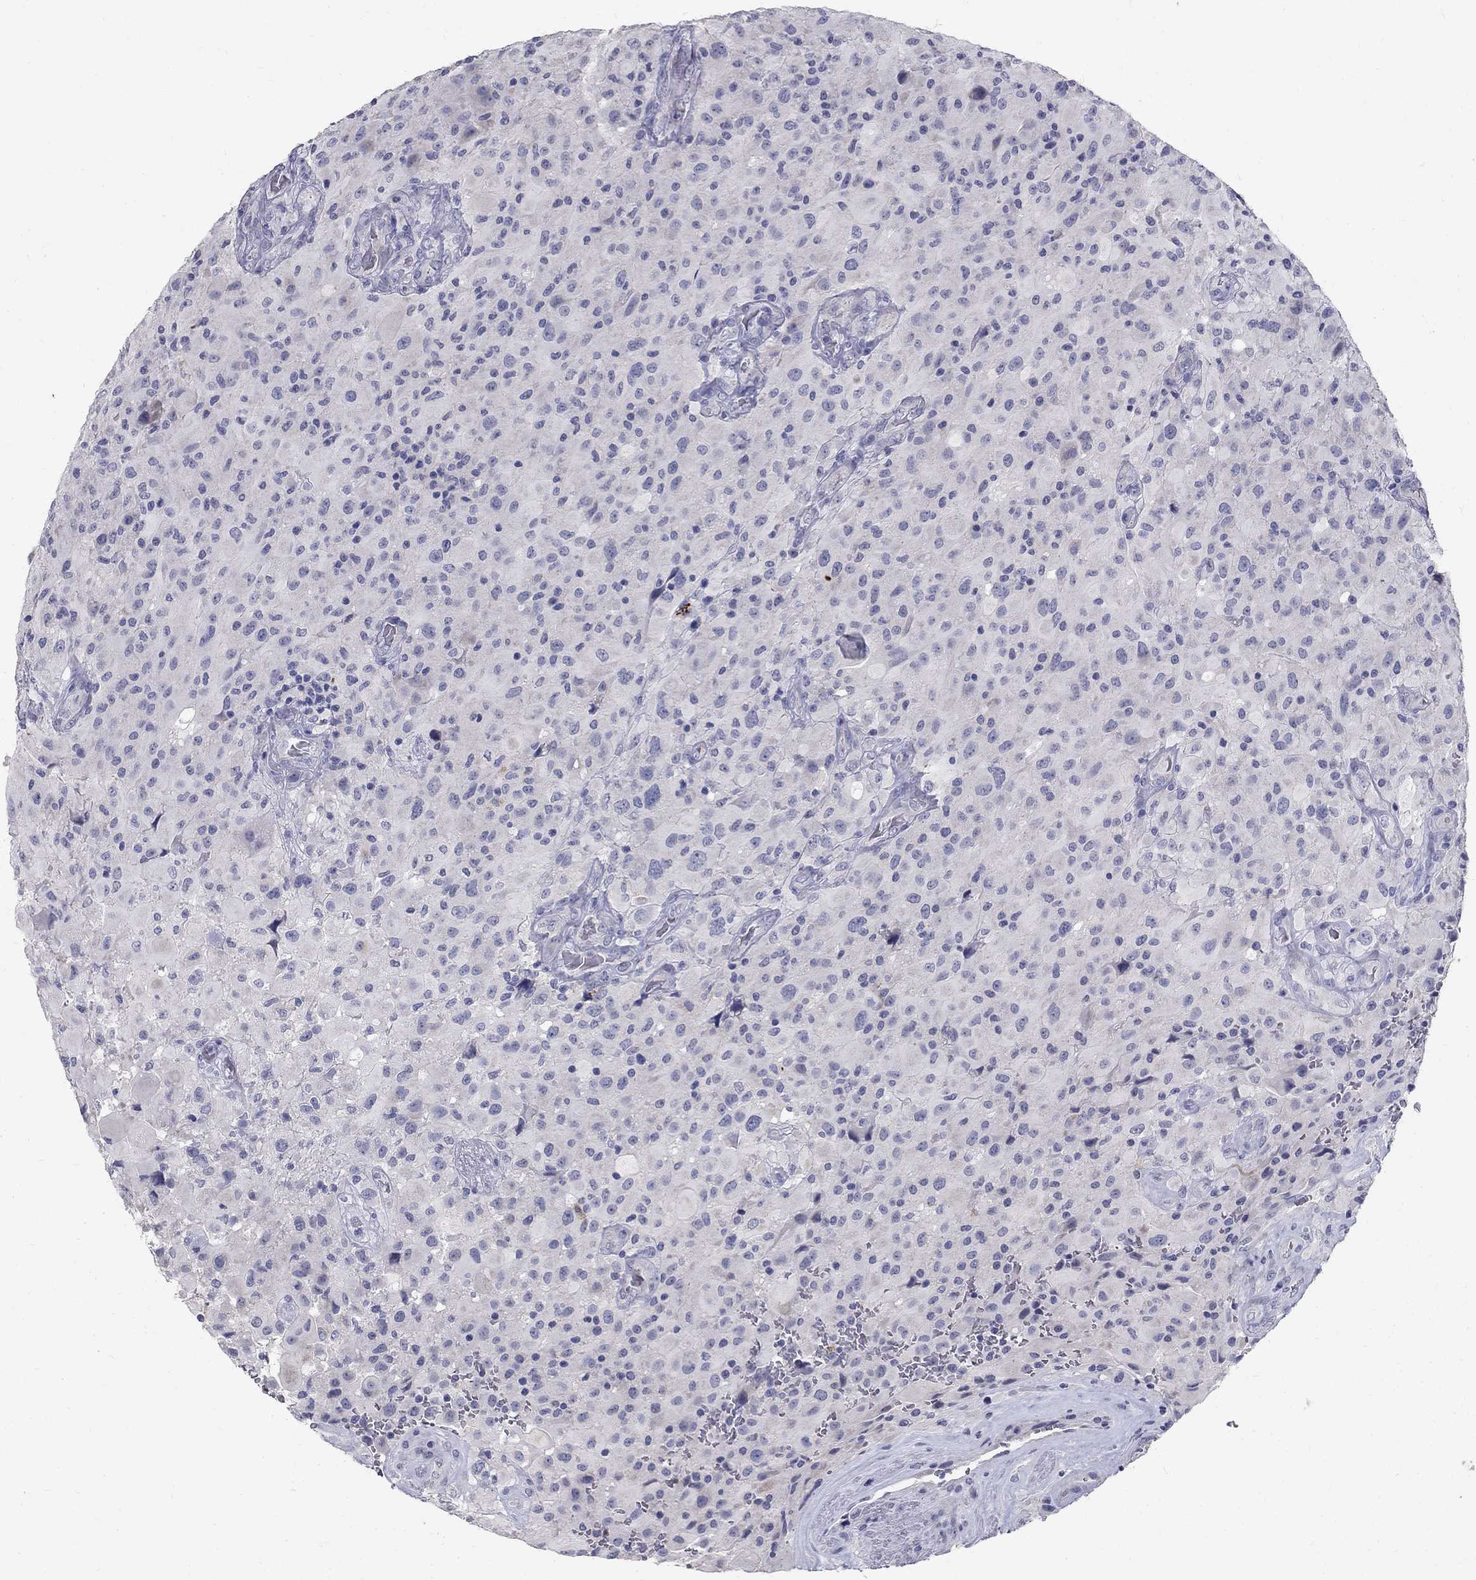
{"staining": {"intensity": "negative", "quantity": "none", "location": "none"}, "tissue": "glioma", "cell_type": "Tumor cells", "image_type": "cancer", "snomed": [{"axis": "morphology", "description": "Glioma, malignant, High grade"}, {"axis": "topography", "description": "Cerebral cortex"}], "caption": "Tumor cells are negative for protein expression in human glioma.", "gene": "TP53TG5", "patient": {"sex": "male", "age": 35}}